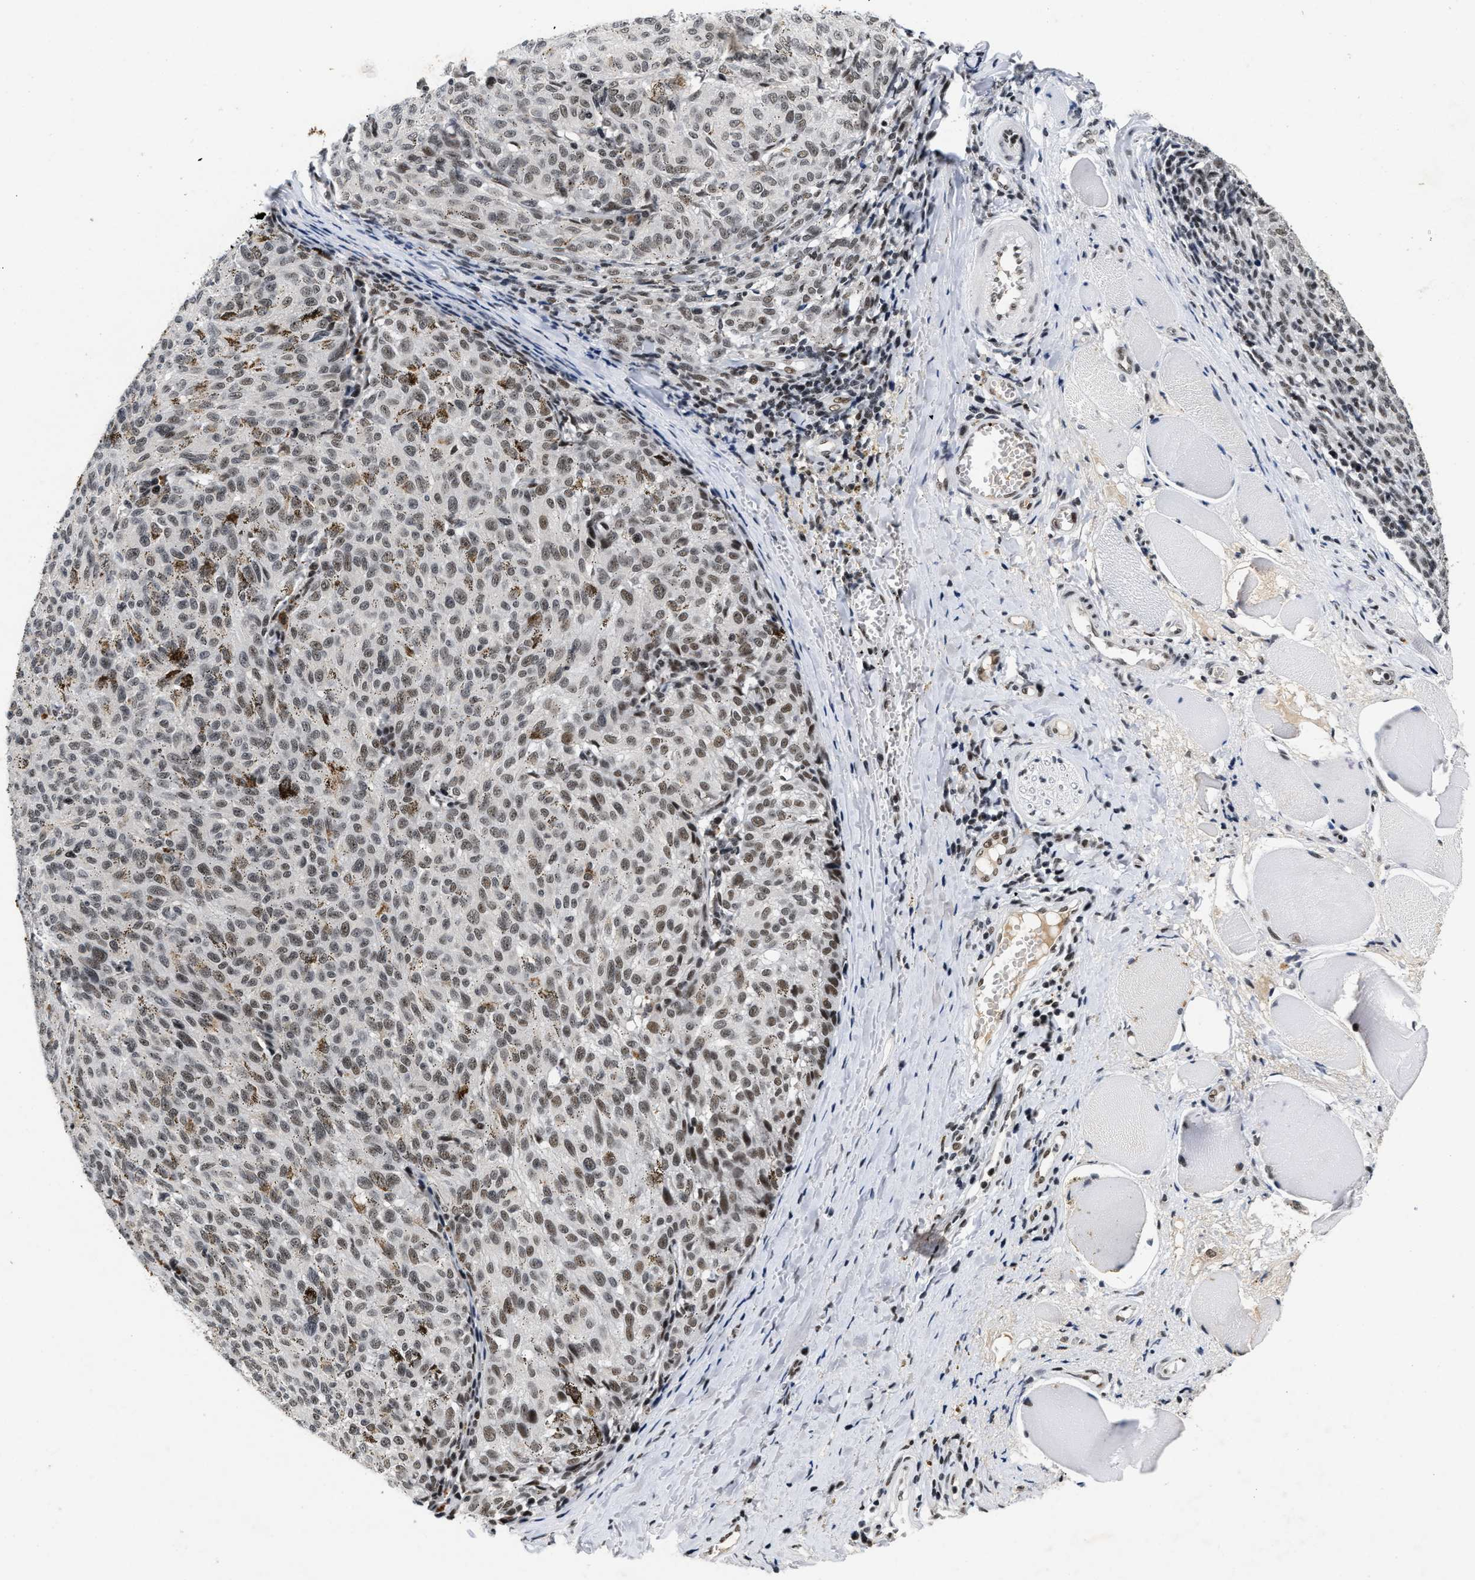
{"staining": {"intensity": "moderate", "quantity": ">75%", "location": "nuclear"}, "tissue": "melanoma", "cell_type": "Tumor cells", "image_type": "cancer", "snomed": [{"axis": "morphology", "description": "Malignant melanoma, NOS"}, {"axis": "topography", "description": "Skin"}], "caption": "The photomicrograph reveals staining of malignant melanoma, revealing moderate nuclear protein expression (brown color) within tumor cells. Immunohistochemistry stains the protein of interest in brown and the nuclei are stained blue.", "gene": "INIP", "patient": {"sex": "female", "age": 72}}